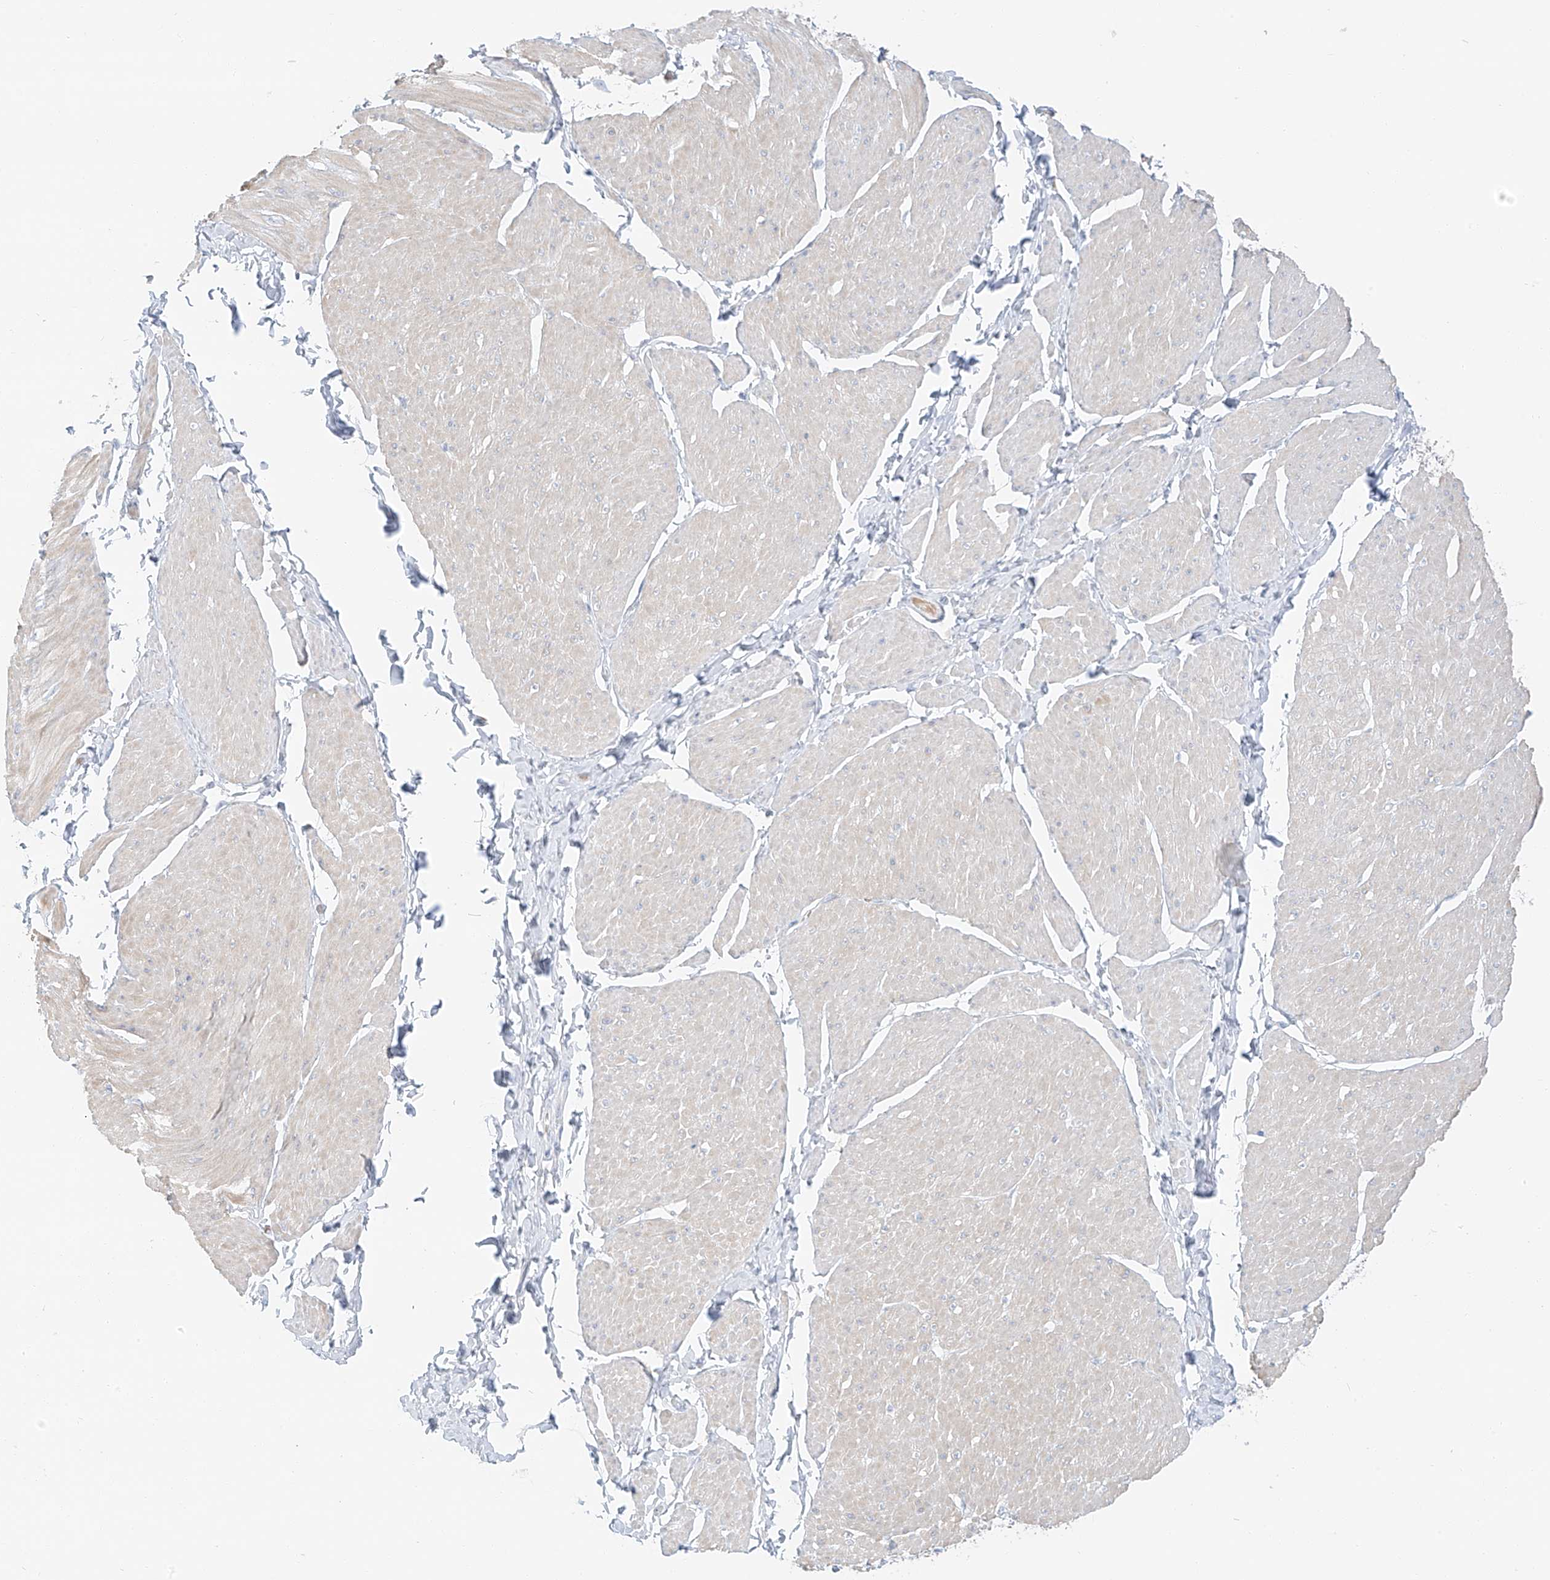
{"staining": {"intensity": "negative", "quantity": "none", "location": "none"}, "tissue": "smooth muscle", "cell_type": "Smooth muscle cells", "image_type": "normal", "snomed": [{"axis": "morphology", "description": "Urothelial carcinoma, High grade"}, {"axis": "topography", "description": "Urinary bladder"}], "caption": "Immunohistochemistry (IHC) image of normal human smooth muscle stained for a protein (brown), which reveals no staining in smooth muscle cells. (DAB immunohistochemistry (IHC) with hematoxylin counter stain).", "gene": "PGC", "patient": {"sex": "male", "age": 46}}